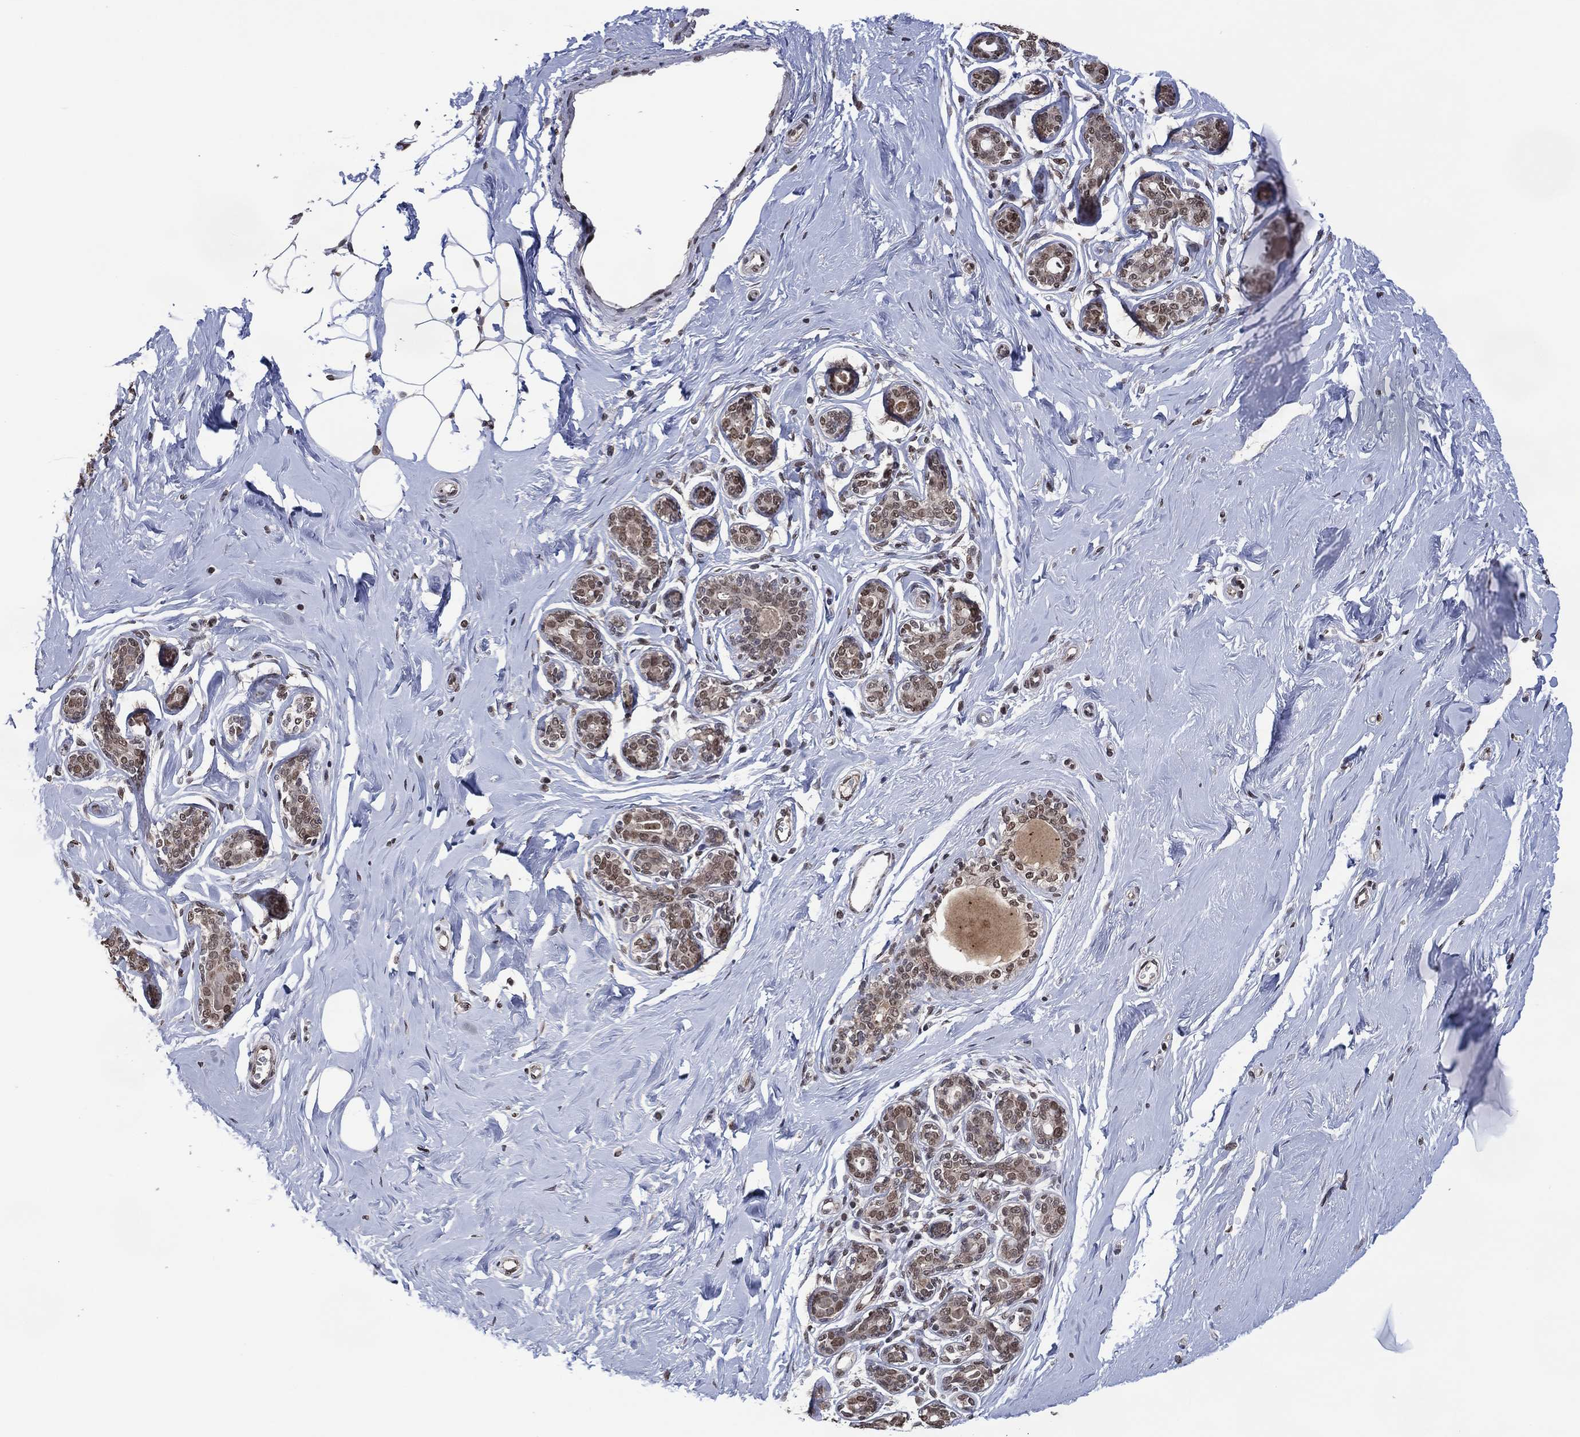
{"staining": {"intensity": "negative", "quantity": "none", "location": "none"}, "tissue": "breast", "cell_type": "Adipocytes", "image_type": "normal", "snomed": [{"axis": "morphology", "description": "Normal tissue, NOS"}, {"axis": "topography", "description": "Skin"}, {"axis": "topography", "description": "Breast"}], "caption": "Immunohistochemistry photomicrograph of benign human breast stained for a protein (brown), which reveals no staining in adipocytes.", "gene": "EHMT1", "patient": {"sex": "female", "age": 43}}